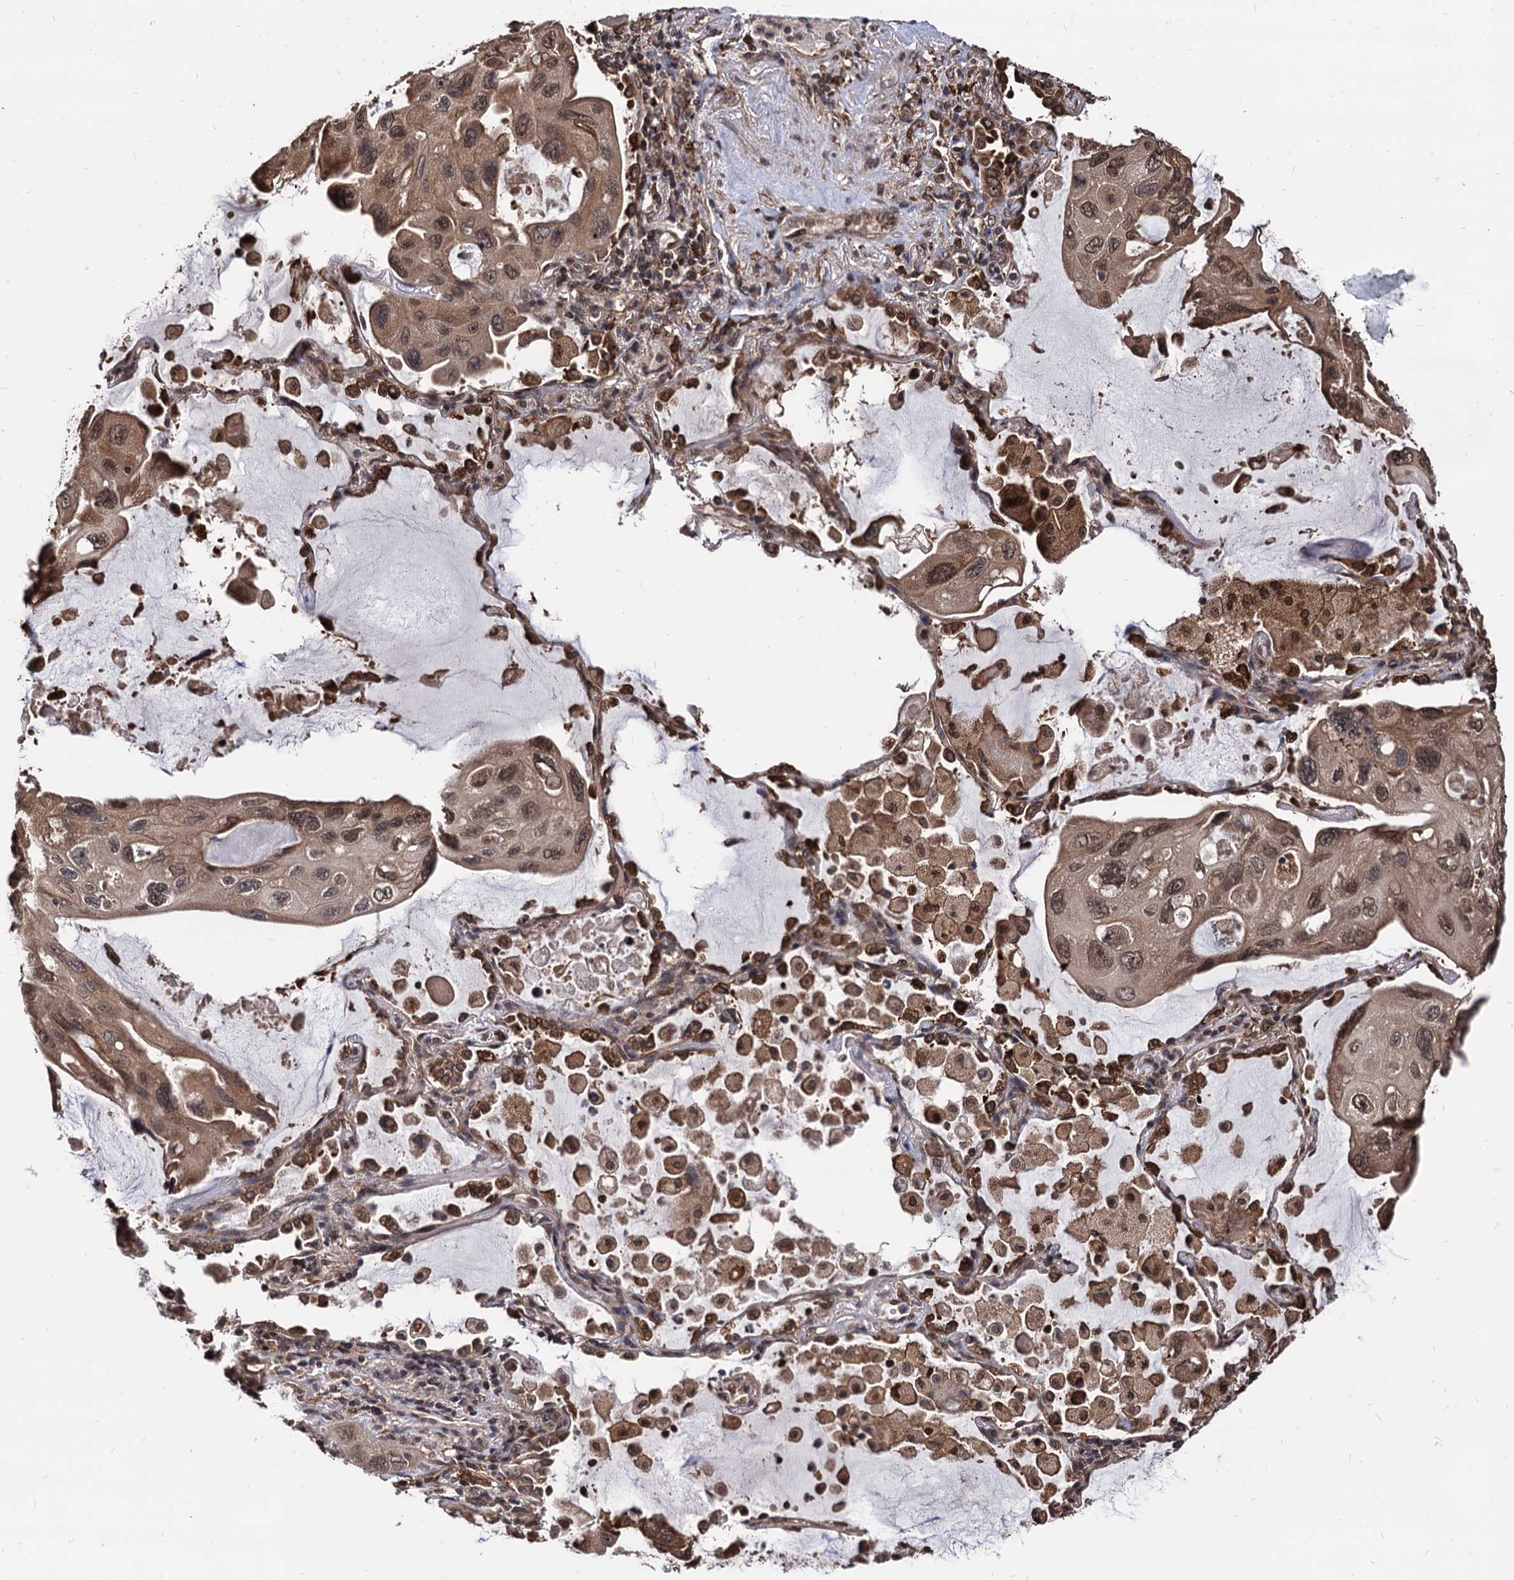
{"staining": {"intensity": "moderate", "quantity": ">75%", "location": "cytoplasmic/membranous,nuclear"}, "tissue": "lung cancer", "cell_type": "Tumor cells", "image_type": "cancer", "snomed": [{"axis": "morphology", "description": "Squamous cell carcinoma, NOS"}, {"axis": "topography", "description": "Lung"}], "caption": "A brown stain shows moderate cytoplasmic/membranous and nuclear staining of a protein in lung cancer tumor cells.", "gene": "ANKRD12", "patient": {"sex": "female", "age": 73}}